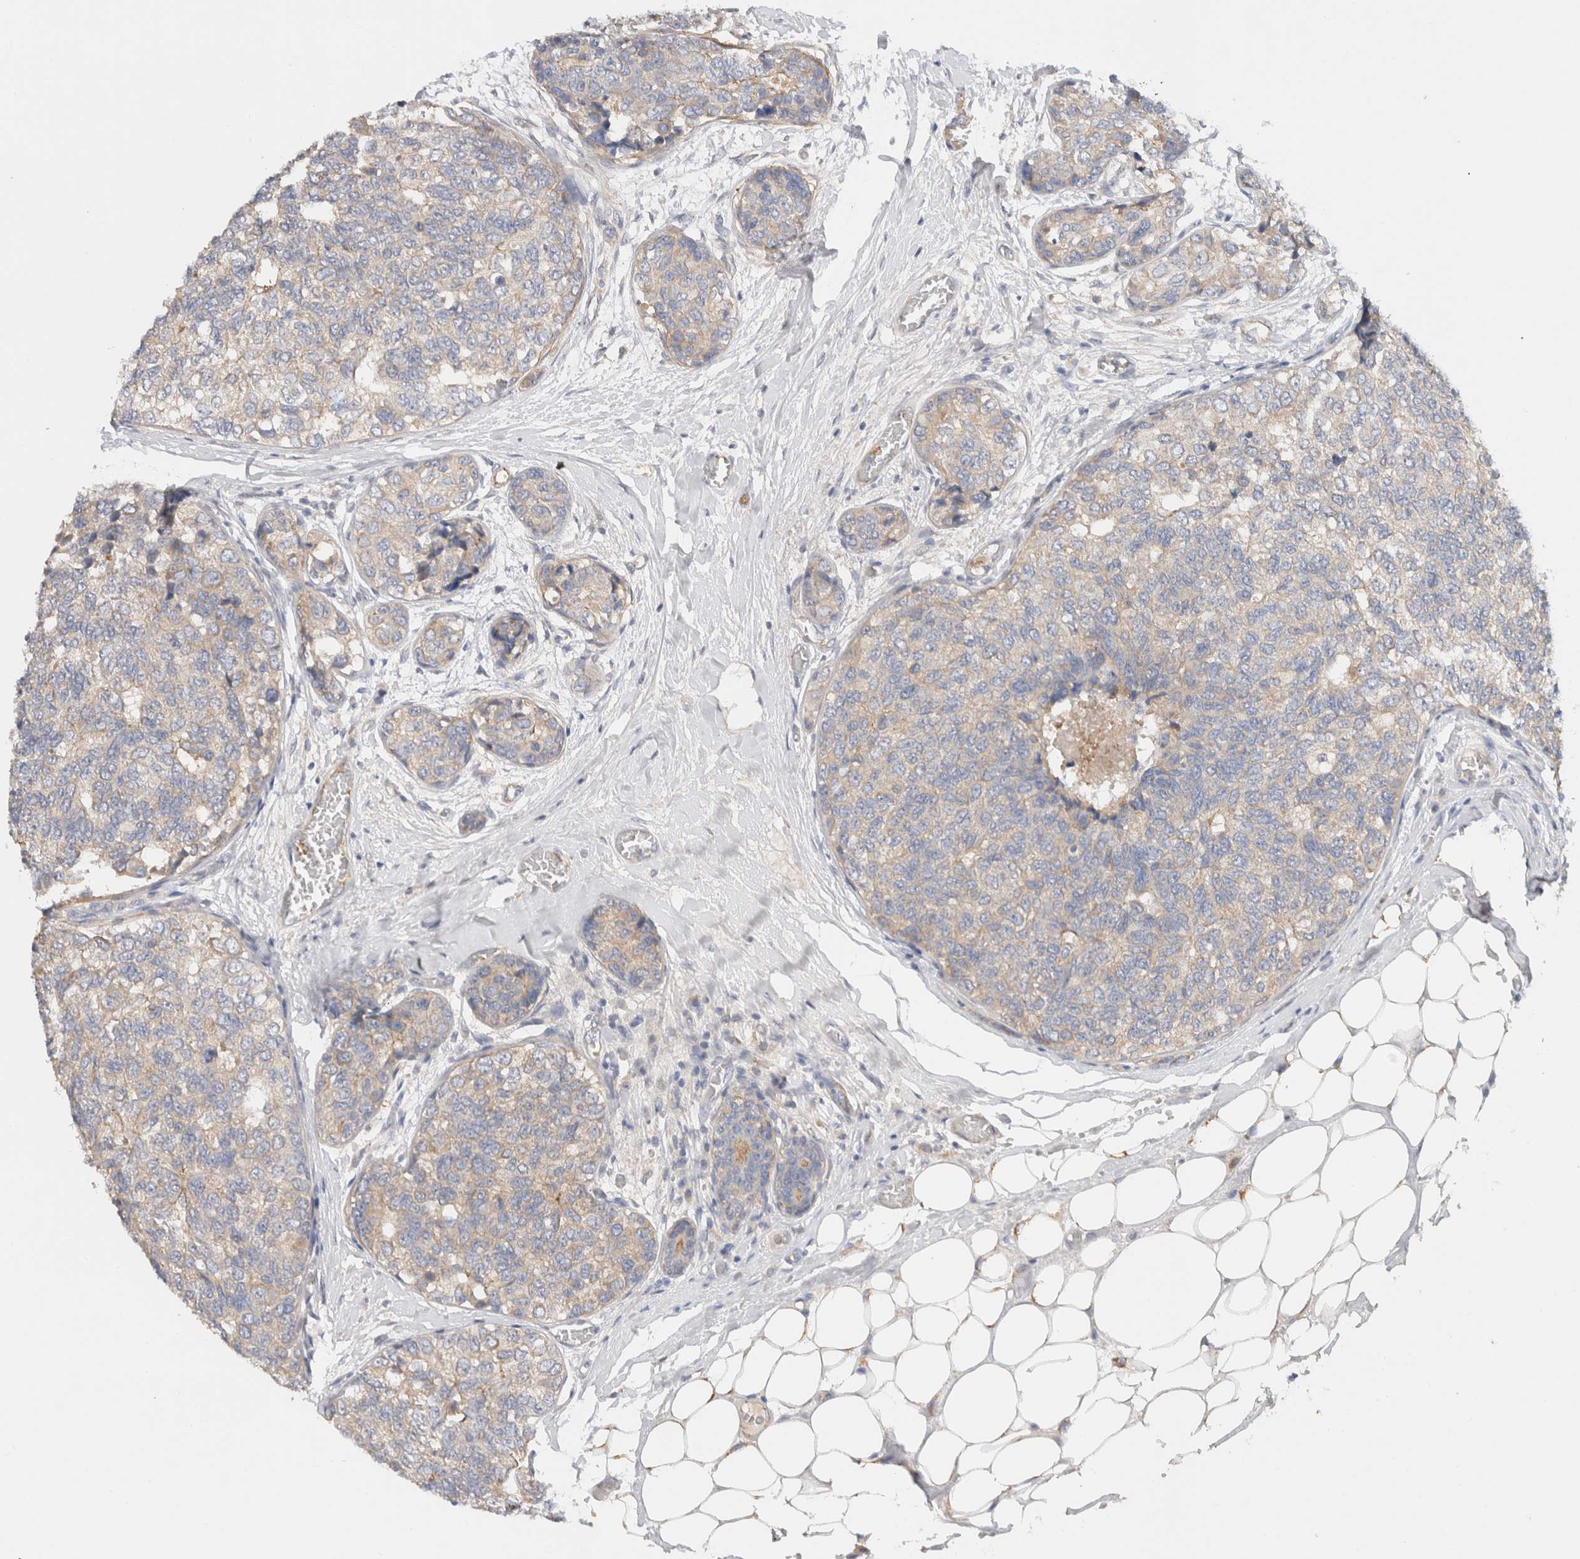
{"staining": {"intensity": "weak", "quantity": "<25%", "location": "cytoplasmic/membranous"}, "tissue": "breast cancer", "cell_type": "Tumor cells", "image_type": "cancer", "snomed": [{"axis": "morphology", "description": "Normal tissue, NOS"}, {"axis": "morphology", "description": "Duct carcinoma"}, {"axis": "topography", "description": "Breast"}], "caption": "Tumor cells show no significant protein staining in breast invasive ductal carcinoma. The staining is performed using DAB (3,3'-diaminobenzidine) brown chromogen with nuclei counter-stained in using hematoxylin.", "gene": "SGK3", "patient": {"sex": "female", "age": 43}}